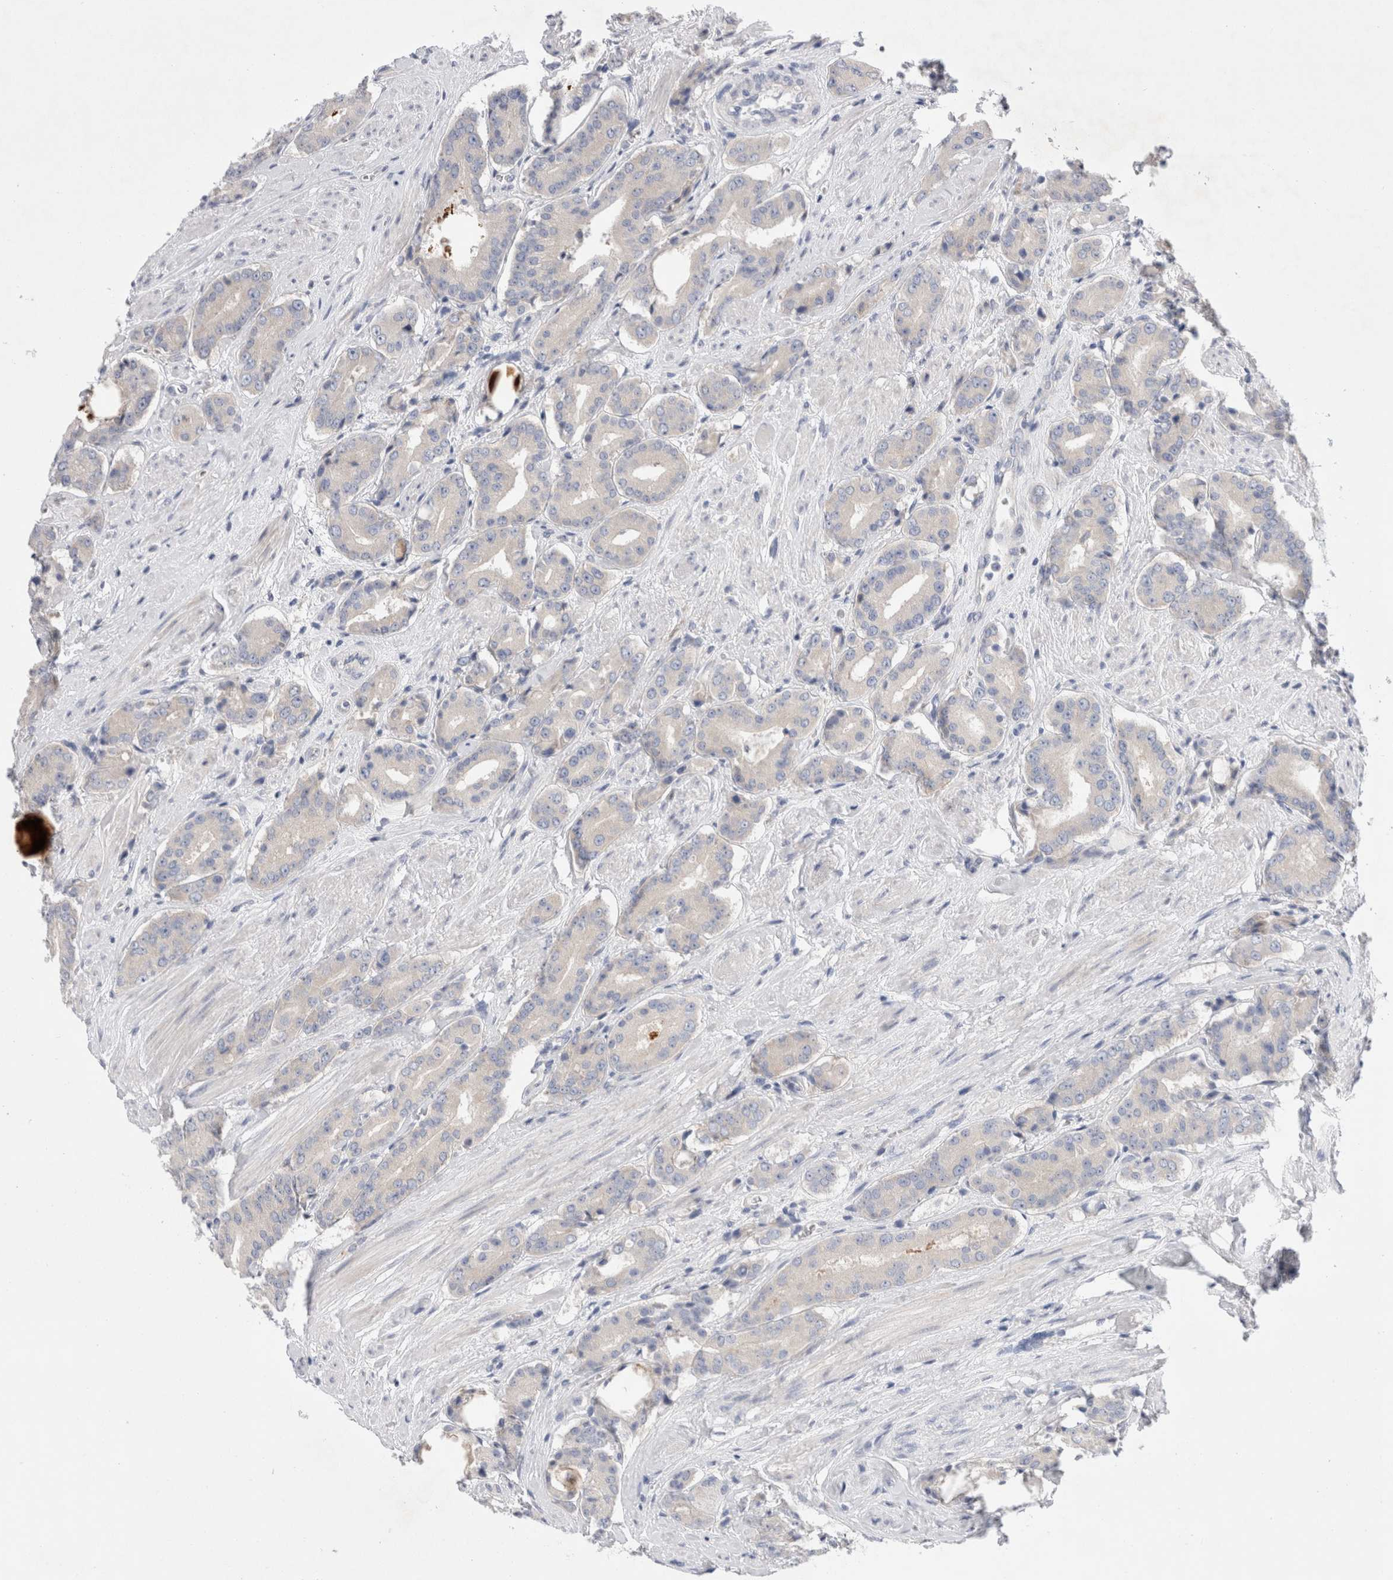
{"staining": {"intensity": "negative", "quantity": "none", "location": "none"}, "tissue": "prostate cancer", "cell_type": "Tumor cells", "image_type": "cancer", "snomed": [{"axis": "morphology", "description": "Adenocarcinoma, High grade"}, {"axis": "topography", "description": "Prostate"}], "caption": "This is an IHC image of prostate cancer (adenocarcinoma (high-grade)). There is no staining in tumor cells.", "gene": "RBM12B", "patient": {"sex": "male", "age": 71}}